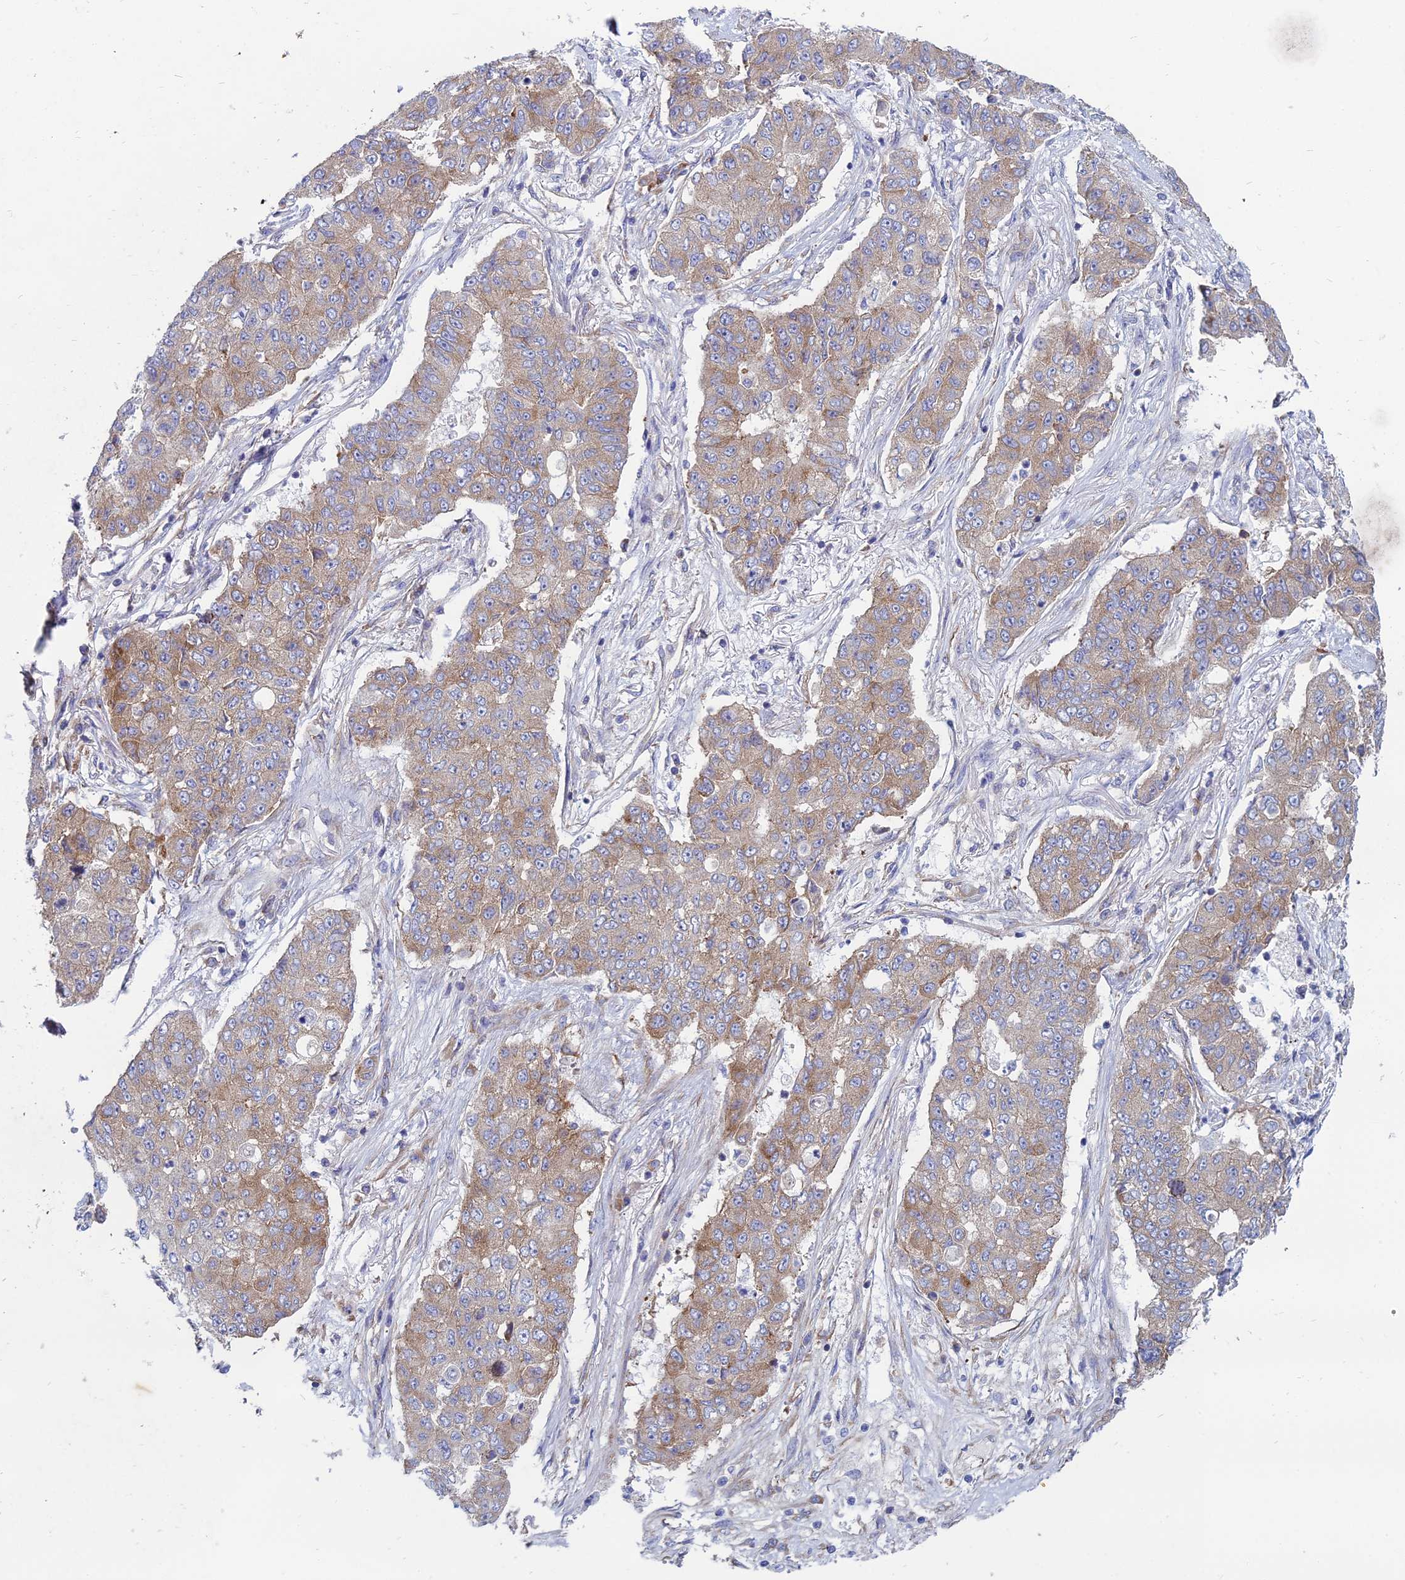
{"staining": {"intensity": "moderate", "quantity": ">75%", "location": "cytoplasmic/membranous"}, "tissue": "lung cancer", "cell_type": "Tumor cells", "image_type": "cancer", "snomed": [{"axis": "morphology", "description": "Squamous cell carcinoma, NOS"}, {"axis": "topography", "description": "Lung"}], "caption": "Approximately >75% of tumor cells in lung cancer (squamous cell carcinoma) reveal moderate cytoplasmic/membranous protein positivity as visualized by brown immunohistochemical staining.", "gene": "TXLNA", "patient": {"sex": "male", "age": 74}}